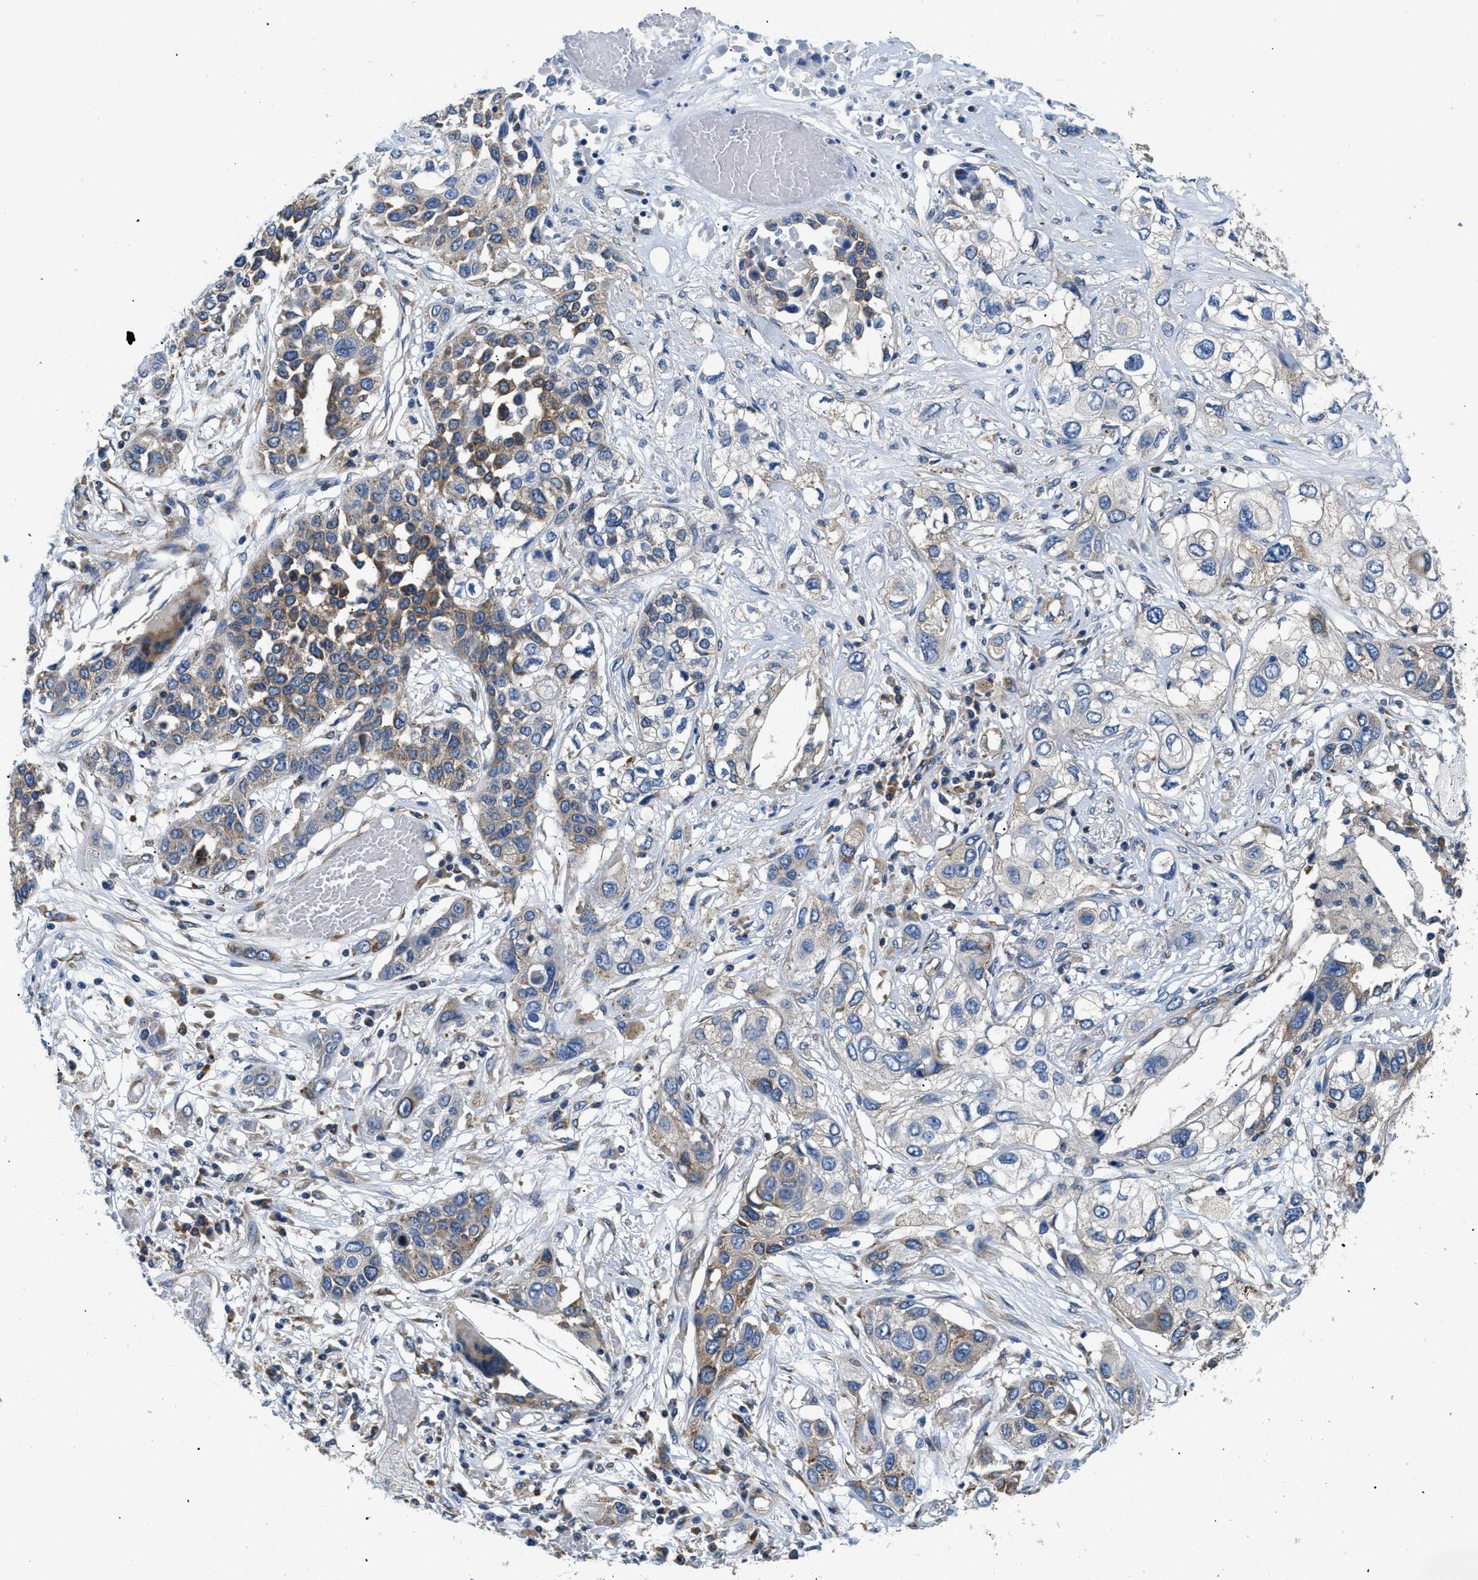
{"staining": {"intensity": "weak", "quantity": "25%-75%", "location": "cytoplasmic/membranous"}, "tissue": "lung cancer", "cell_type": "Tumor cells", "image_type": "cancer", "snomed": [{"axis": "morphology", "description": "Squamous cell carcinoma, NOS"}, {"axis": "topography", "description": "Lung"}], "caption": "Immunohistochemistry of human lung squamous cell carcinoma shows low levels of weak cytoplasmic/membranous positivity in about 25%-75% of tumor cells.", "gene": "ABCF1", "patient": {"sex": "male", "age": 71}}